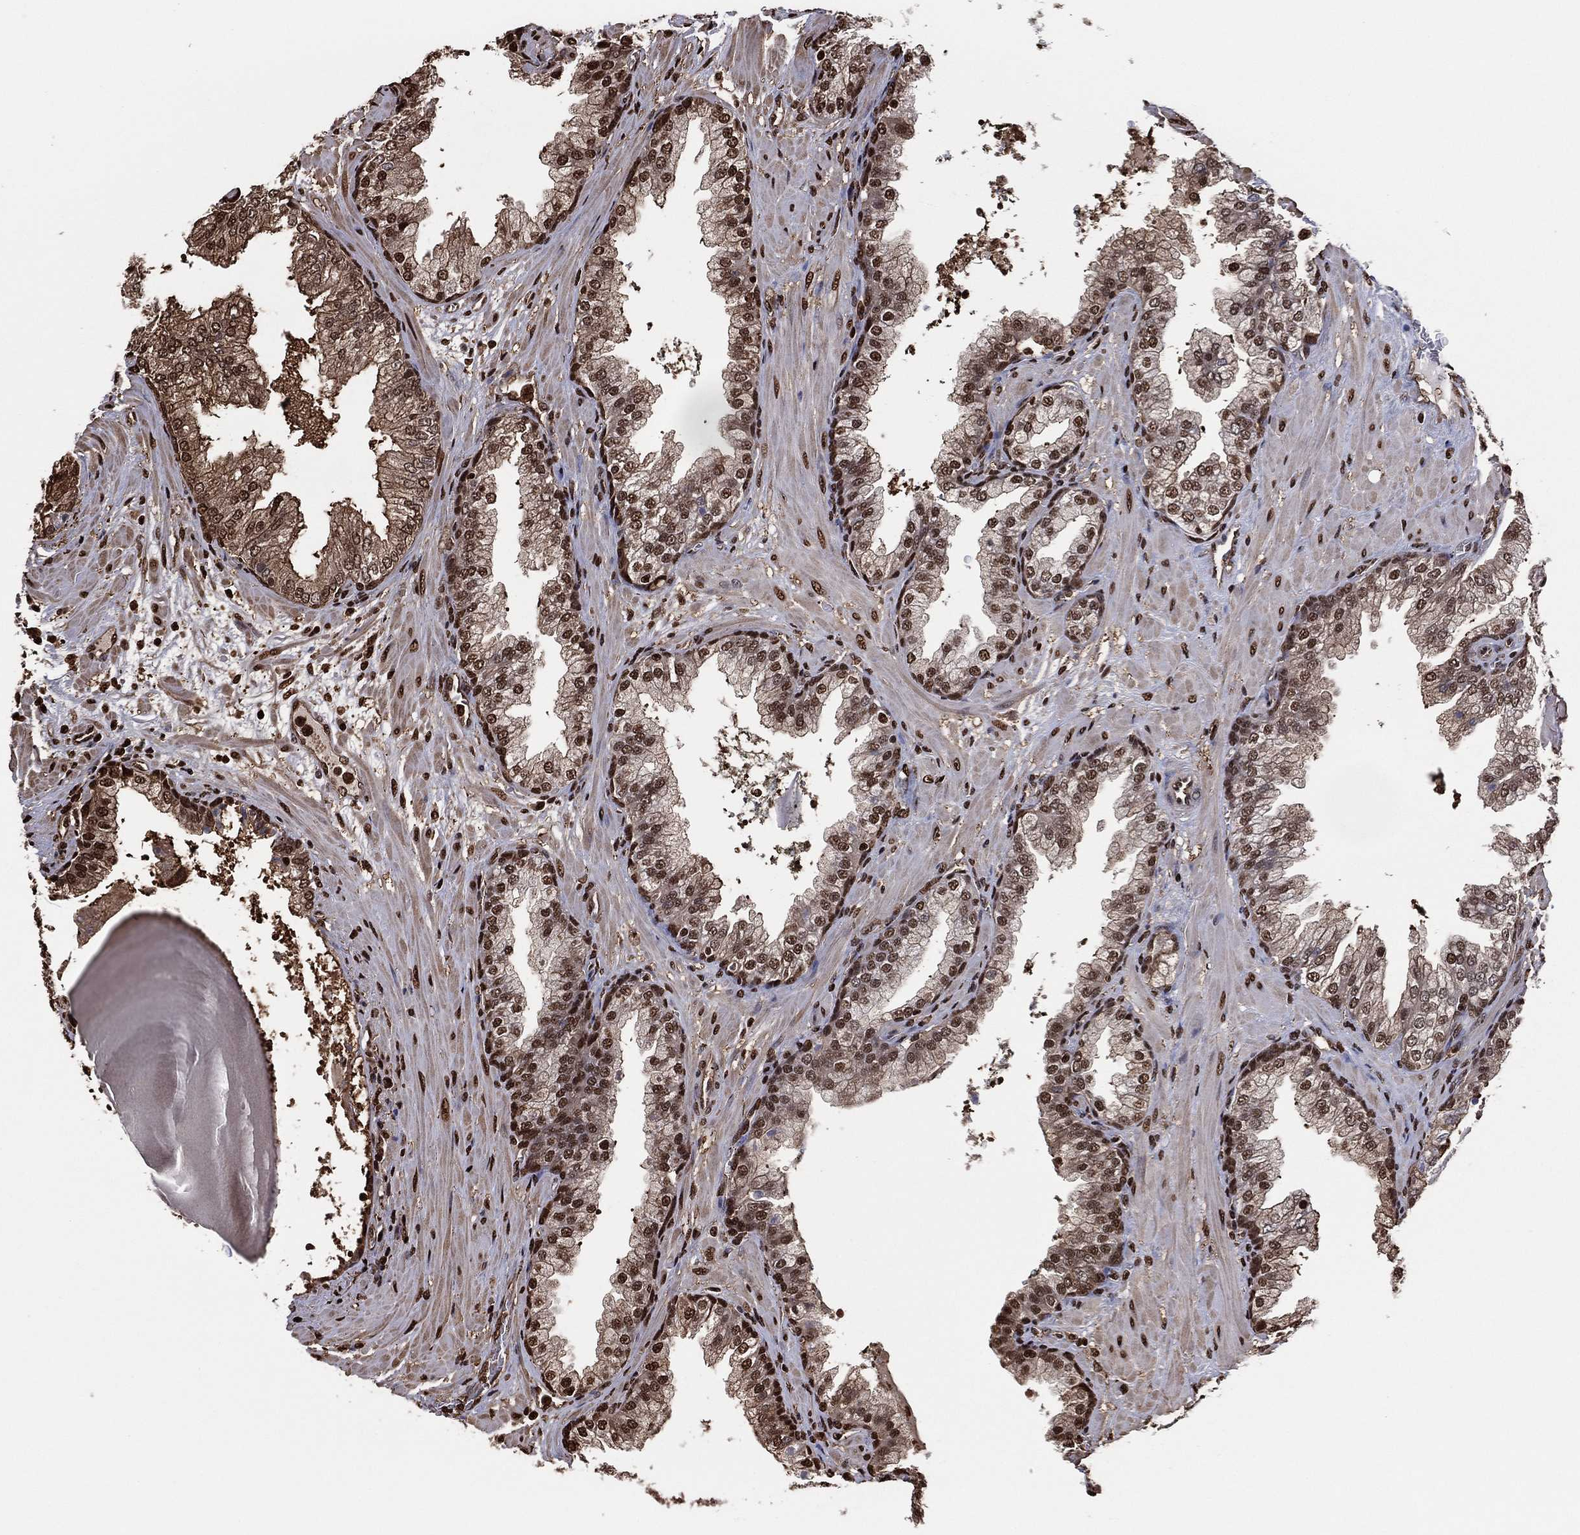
{"staining": {"intensity": "moderate", "quantity": "25%-75%", "location": "cytoplasmic/membranous,nuclear"}, "tissue": "prostate cancer", "cell_type": "Tumor cells", "image_type": "cancer", "snomed": [{"axis": "morphology", "description": "Adenocarcinoma, Low grade"}, {"axis": "topography", "description": "Prostate"}], "caption": "Protein expression analysis of human prostate low-grade adenocarcinoma reveals moderate cytoplasmic/membranous and nuclear expression in about 25%-75% of tumor cells. The staining was performed using DAB, with brown indicating positive protein expression. Nuclei are stained blue with hematoxylin.", "gene": "GAPDH", "patient": {"sex": "male", "age": 62}}